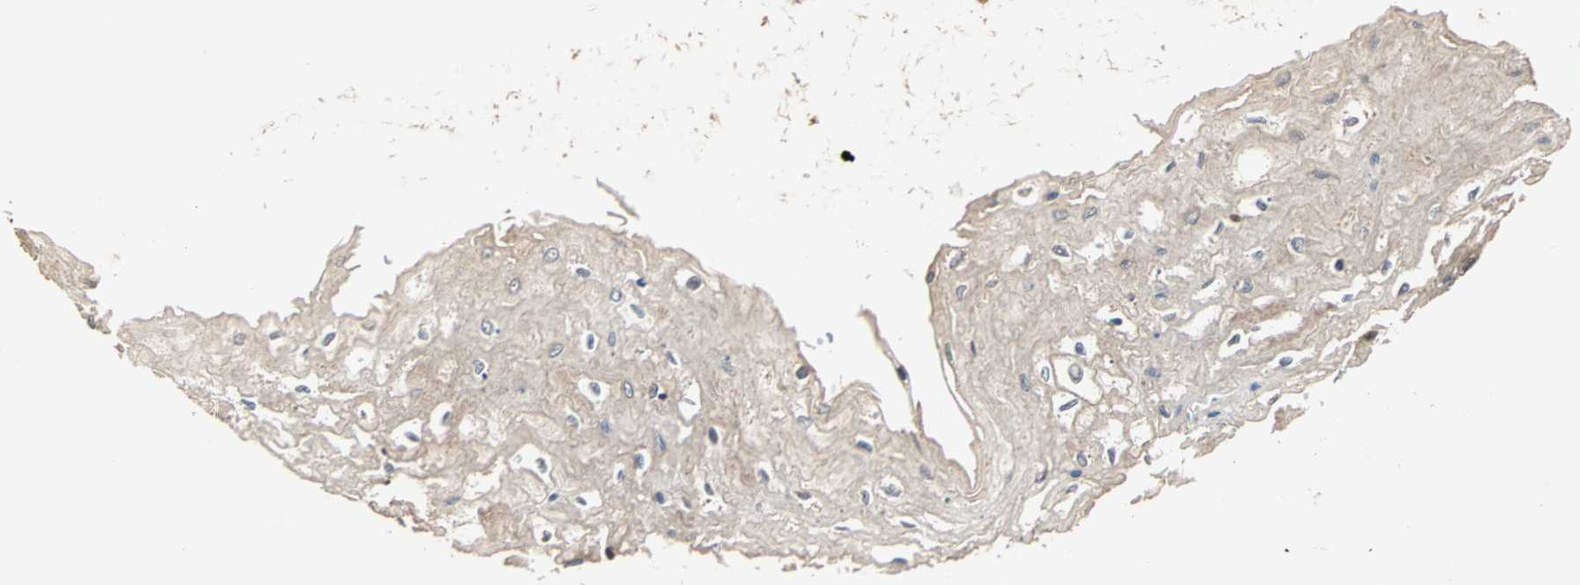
{"staining": {"intensity": "weak", "quantity": ">75%", "location": "cytoplasmic/membranous"}, "tissue": "esophagus", "cell_type": "Squamous epithelial cells", "image_type": "normal", "snomed": [{"axis": "morphology", "description": "Normal tissue, NOS"}, {"axis": "topography", "description": "Esophagus"}], "caption": "Immunohistochemistry staining of benign esophagus, which displays low levels of weak cytoplasmic/membranous staining in approximately >75% of squamous epithelial cells indicating weak cytoplasmic/membranous protein staining. The staining was performed using DAB (brown) for protein detection and nuclei were counterstained in hematoxylin (blue).", "gene": "DRG2", "patient": {"sex": "female", "age": 72}}